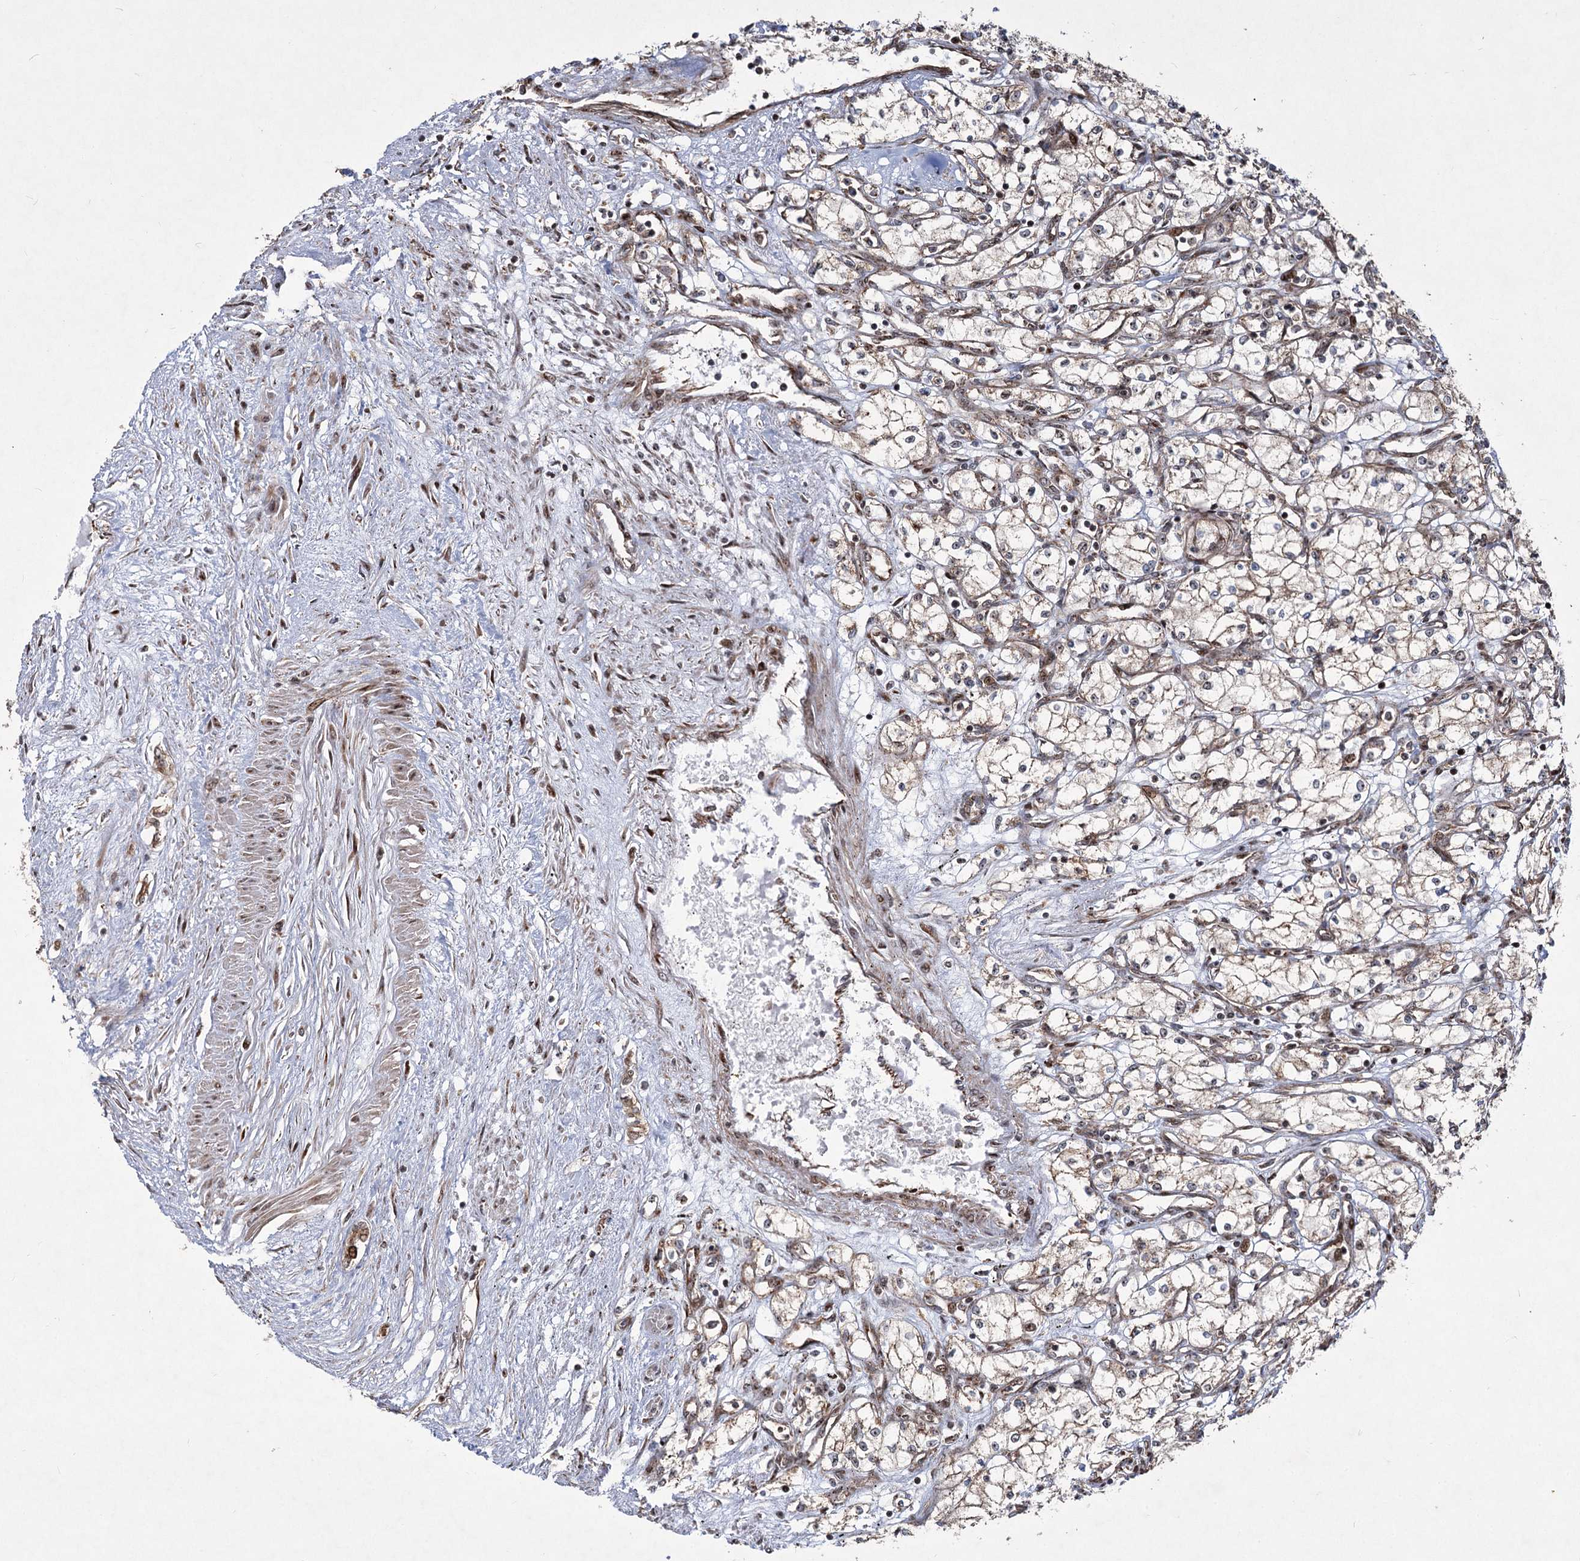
{"staining": {"intensity": "moderate", "quantity": "25%-75%", "location": "cytoplasmic/membranous"}, "tissue": "renal cancer", "cell_type": "Tumor cells", "image_type": "cancer", "snomed": [{"axis": "morphology", "description": "Adenocarcinoma, NOS"}, {"axis": "topography", "description": "Kidney"}], "caption": "Protein analysis of renal cancer tissue demonstrates moderate cytoplasmic/membranous positivity in about 25%-75% of tumor cells. The protein is stained brown, and the nuclei are stained in blue (DAB (3,3'-diaminobenzidine) IHC with brightfield microscopy, high magnification).", "gene": "SERINC5", "patient": {"sex": "male", "age": 59}}